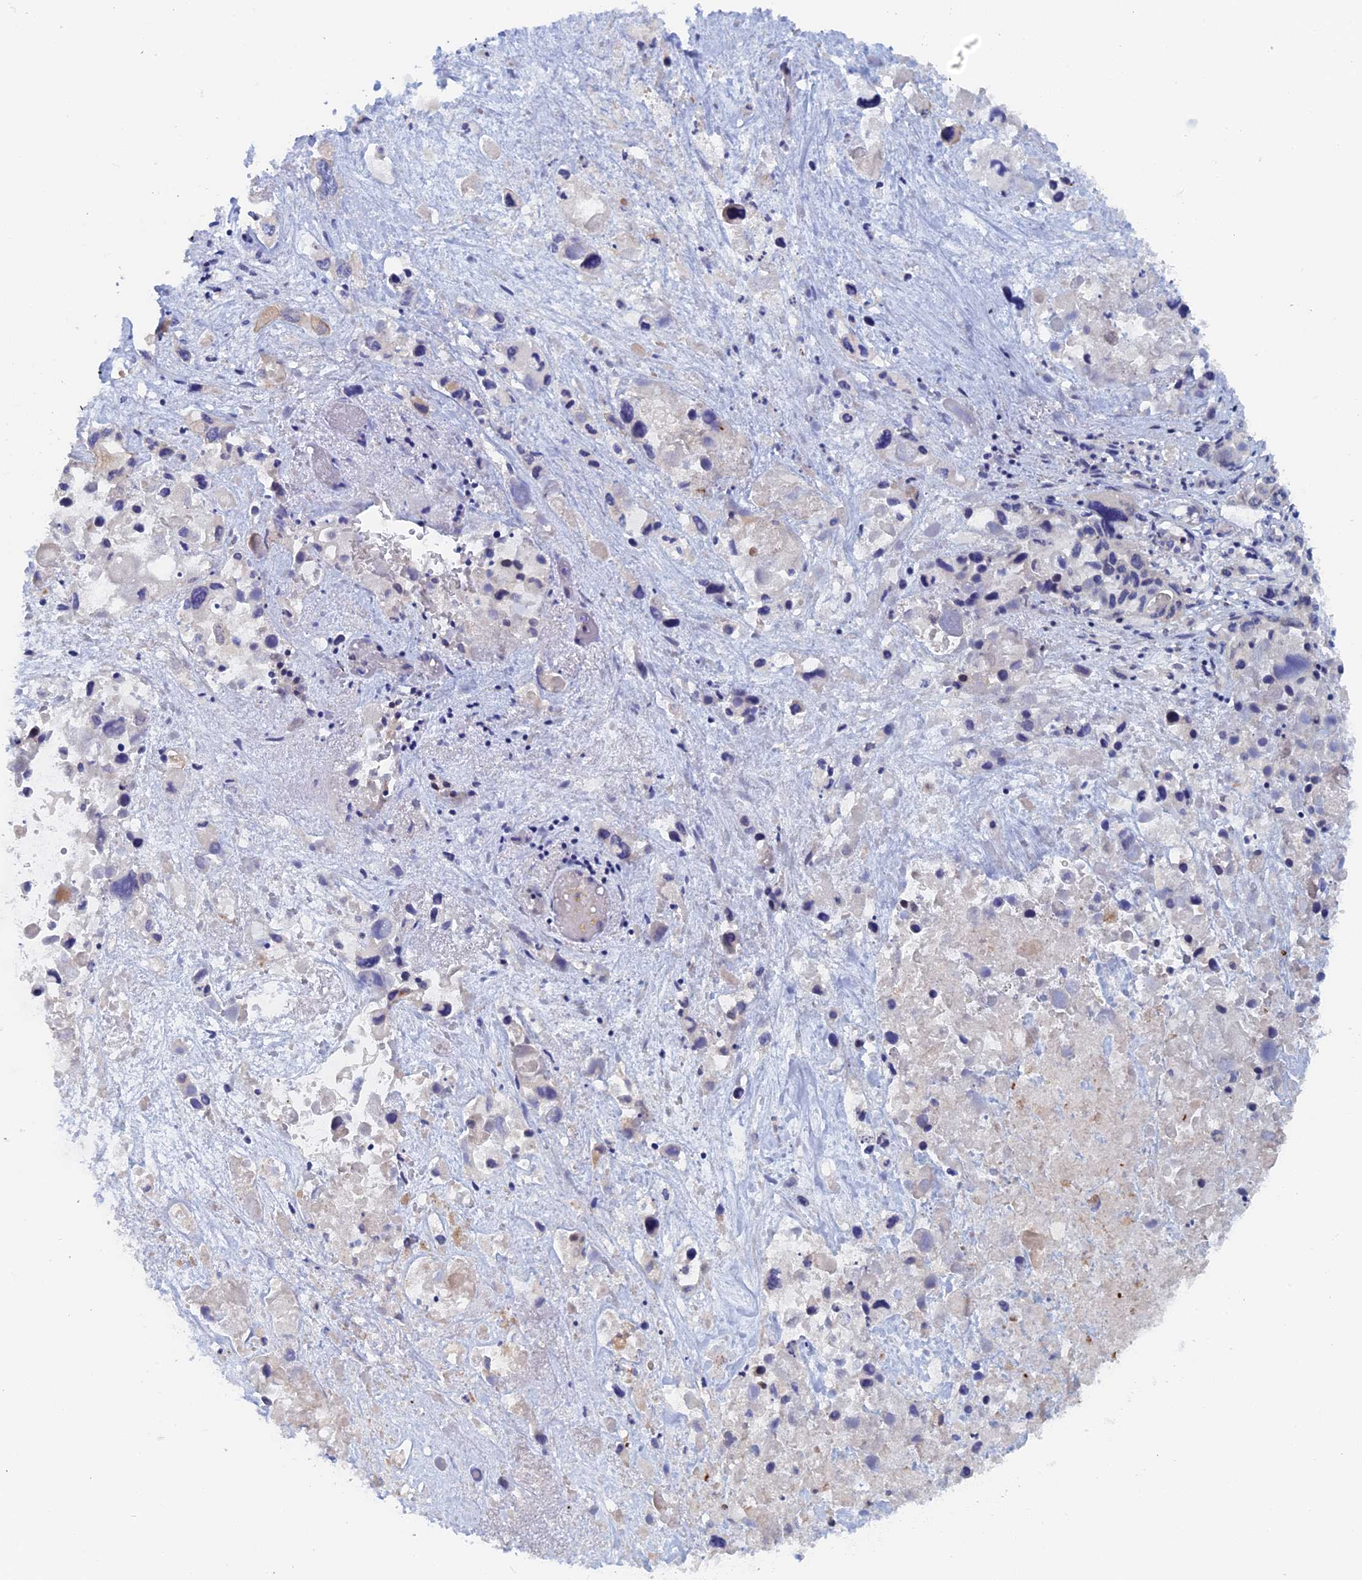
{"staining": {"intensity": "negative", "quantity": "none", "location": "none"}, "tissue": "pancreatic cancer", "cell_type": "Tumor cells", "image_type": "cancer", "snomed": [{"axis": "morphology", "description": "Adenocarcinoma, NOS"}, {"axis": "topography", "description": "Pancreas"}], "caption": "DAB (3,3'-diaminobenzidine) immunohistochemical staining of human pancreatic adenocarcinoma shows no significant staining in tumor cells. (DAB (3,3'-diaminobenzidine) immunohistochemistry (IHC), high magnification).", "gene": "ELOVL6", "patient": {"sex": "male", "age": 92}}